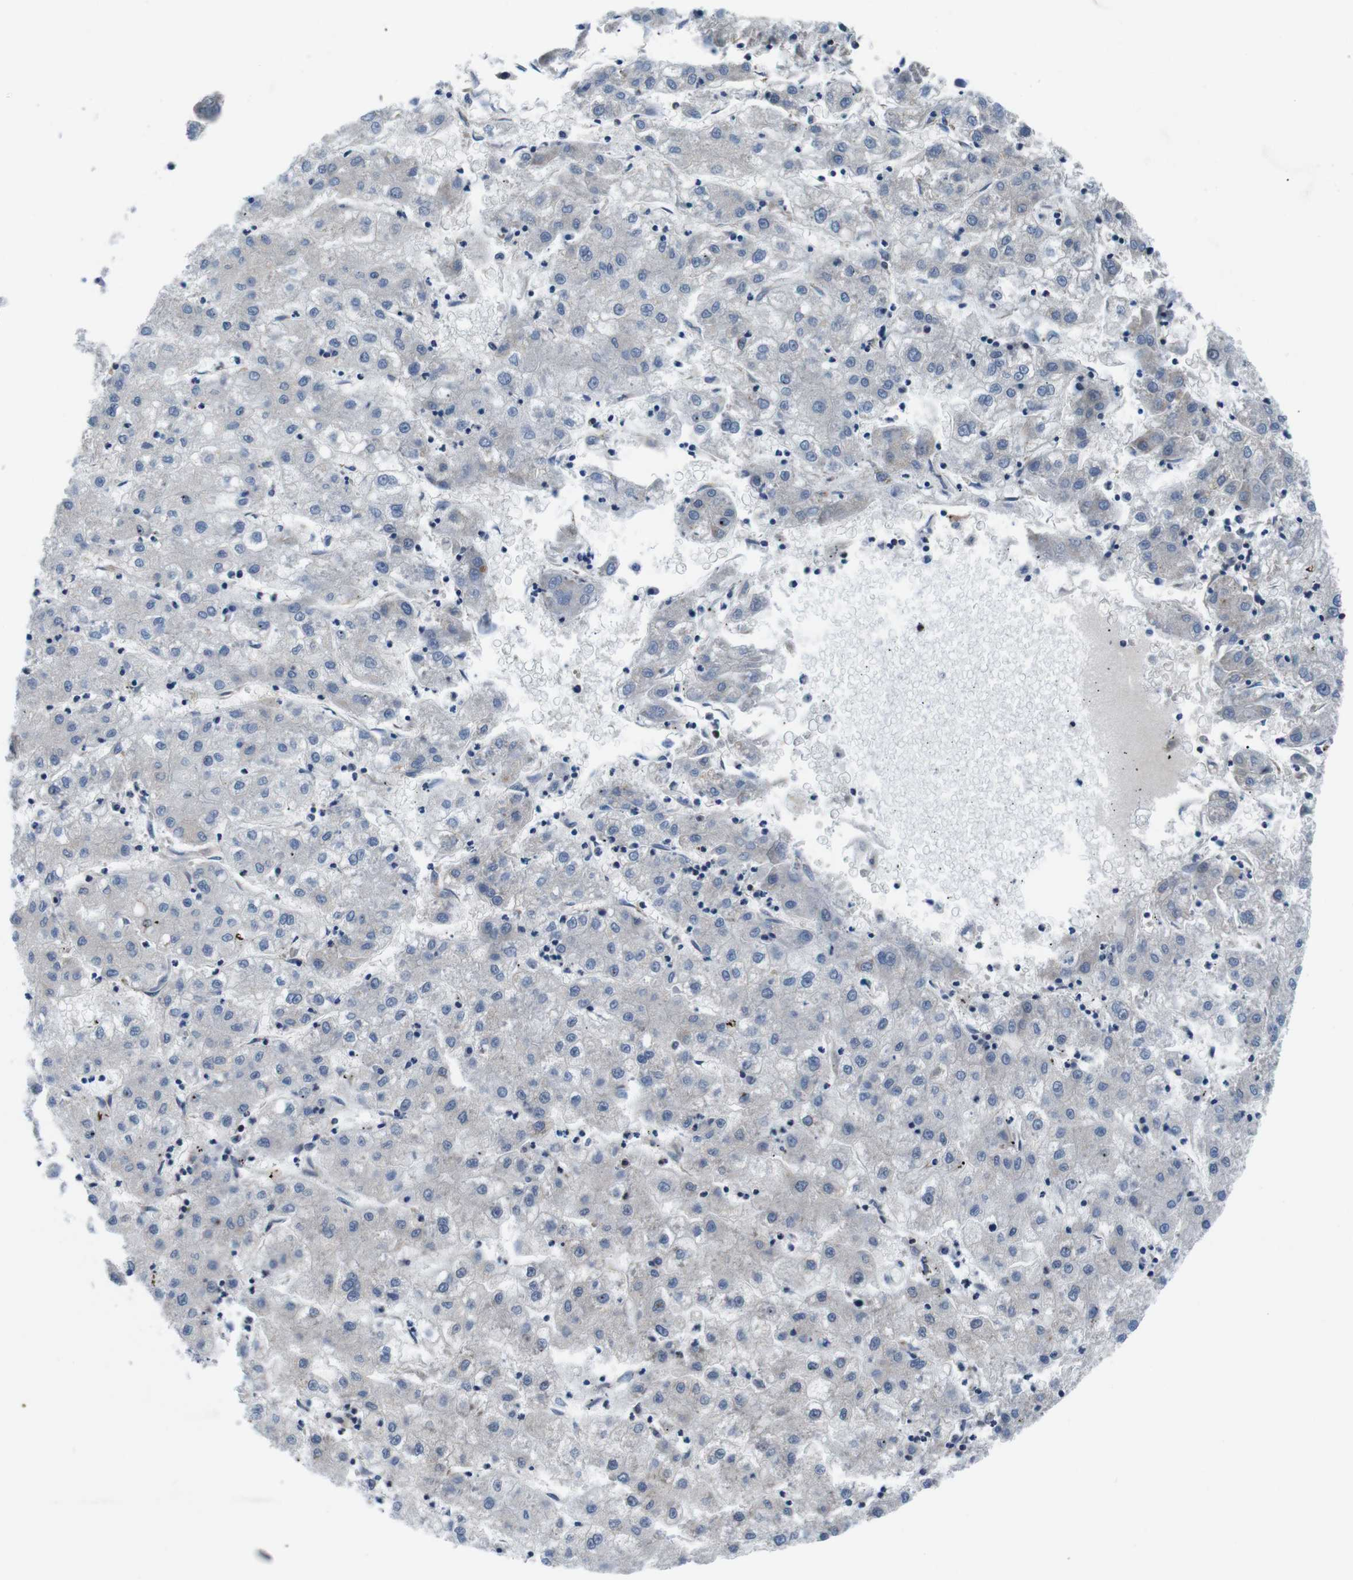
{"staining": {"intensity": "negative", "quantity": "none", "location": "none"}, "tissue": "liver cancer", "cell_type": "Tumor cells", "image_type": "cancer", "snomed": [{"axis": "morphology", "description": "Carcinoma, Hepatocellular, NOS"}, {"axis": "topography", "description": "Liver"}], "caption": "Tumor cells are negative for protein expression in human liver cancer (hepatocellular carcinoma).", "gene": "JAK1", "patient": {"sex": "male", "age": 72}}